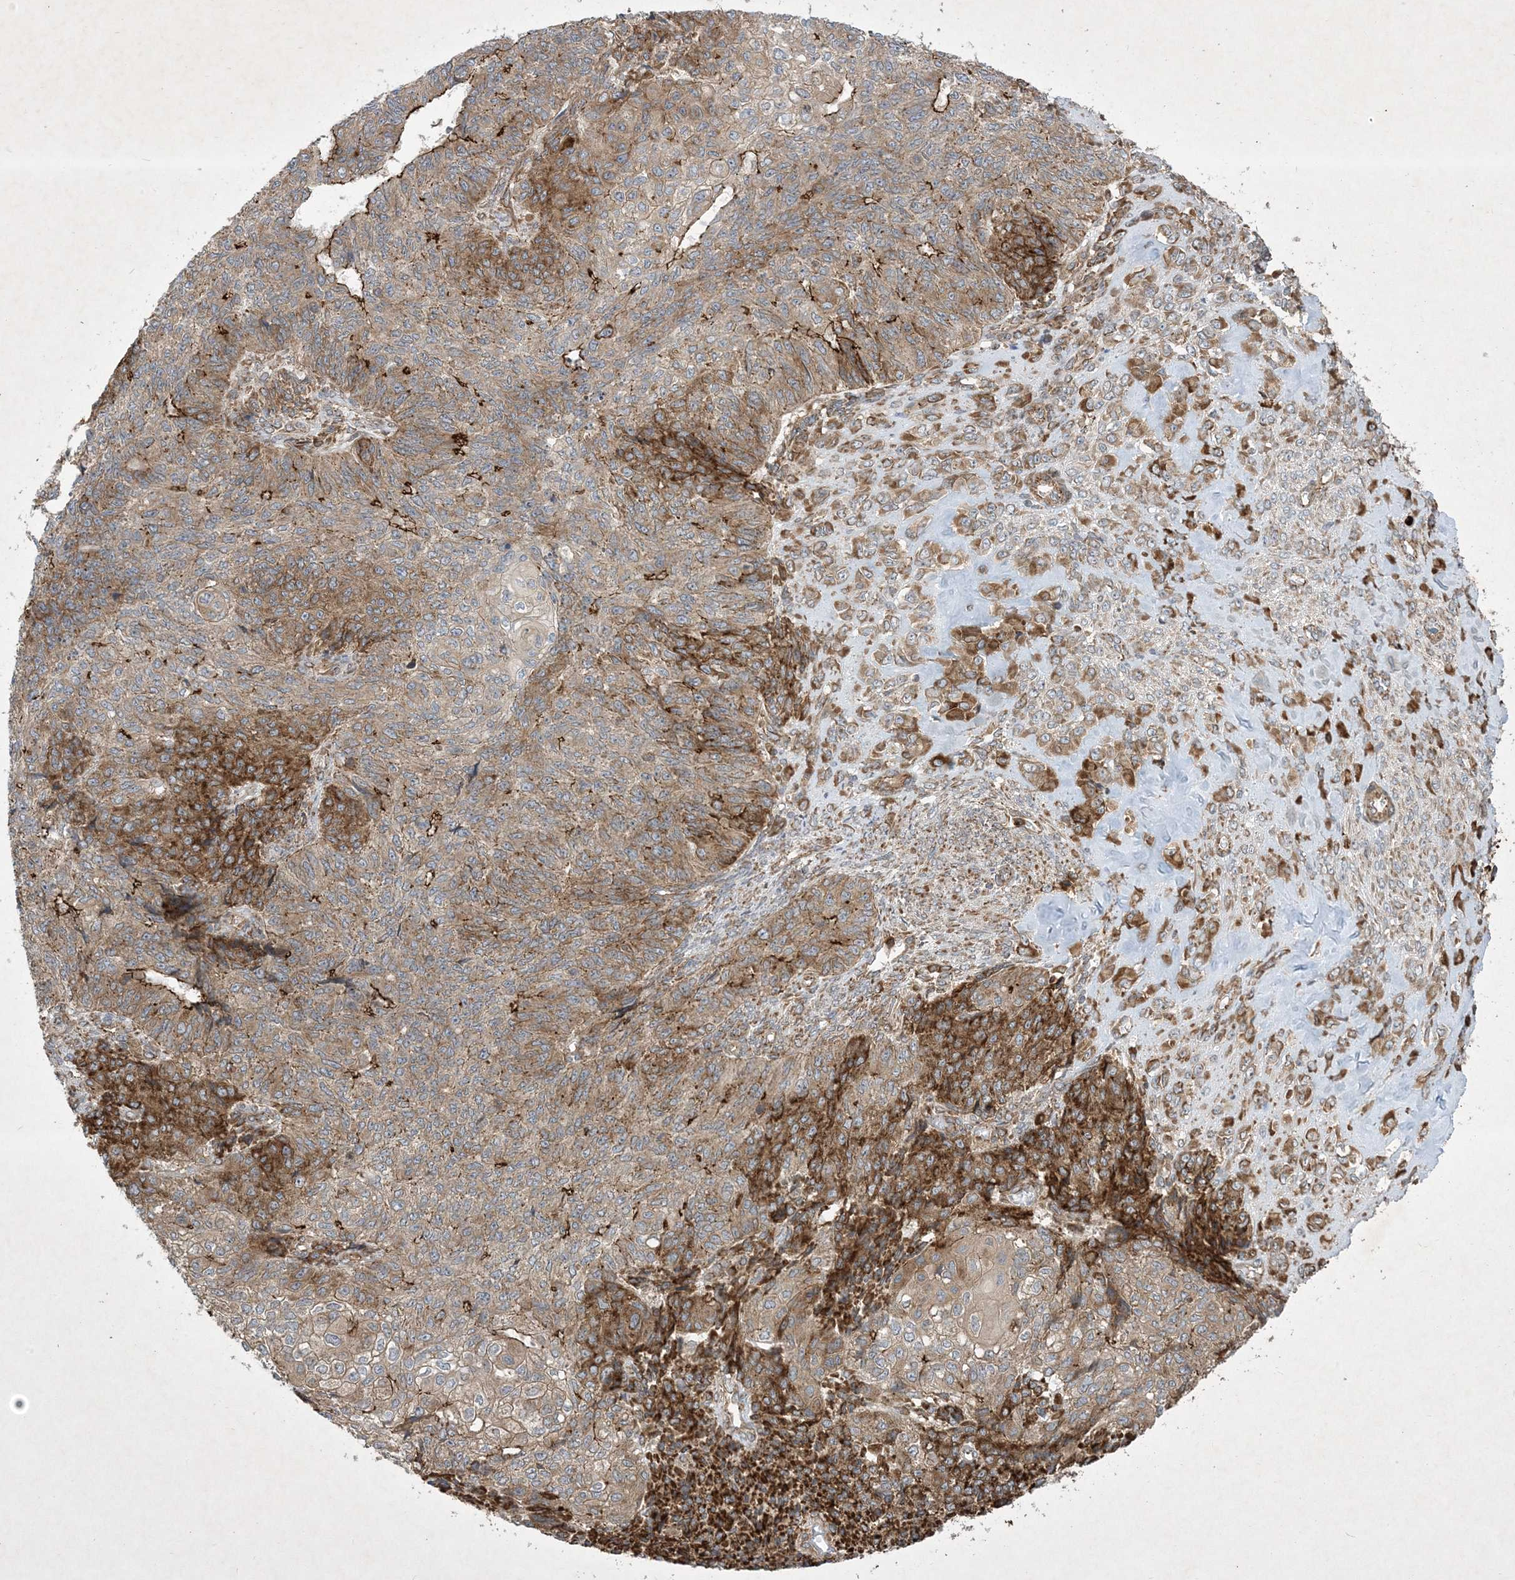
{"staining": {"intensity": "moderate", "quantity": ">75%", "location": "cytoplasmic/membranous"}, "tissue": "endometrial cancer", "cell_type": "Tumor cells", "image_type": "cancer", "snomed": [{"axis": "morphology", "description": "Adenocarcinoma, NOS"}, {"axis": "topography", "description": "Endometrium"}], "caption": "About >75% of tumor cells in human adenocarcinoma (endometrial) show moderate cytoplasmic/membranous protein expression as visualized by brown immunohistochemical staining.", "gene": "OTOP1", "patient": {"sex": "female", "age": 32}}